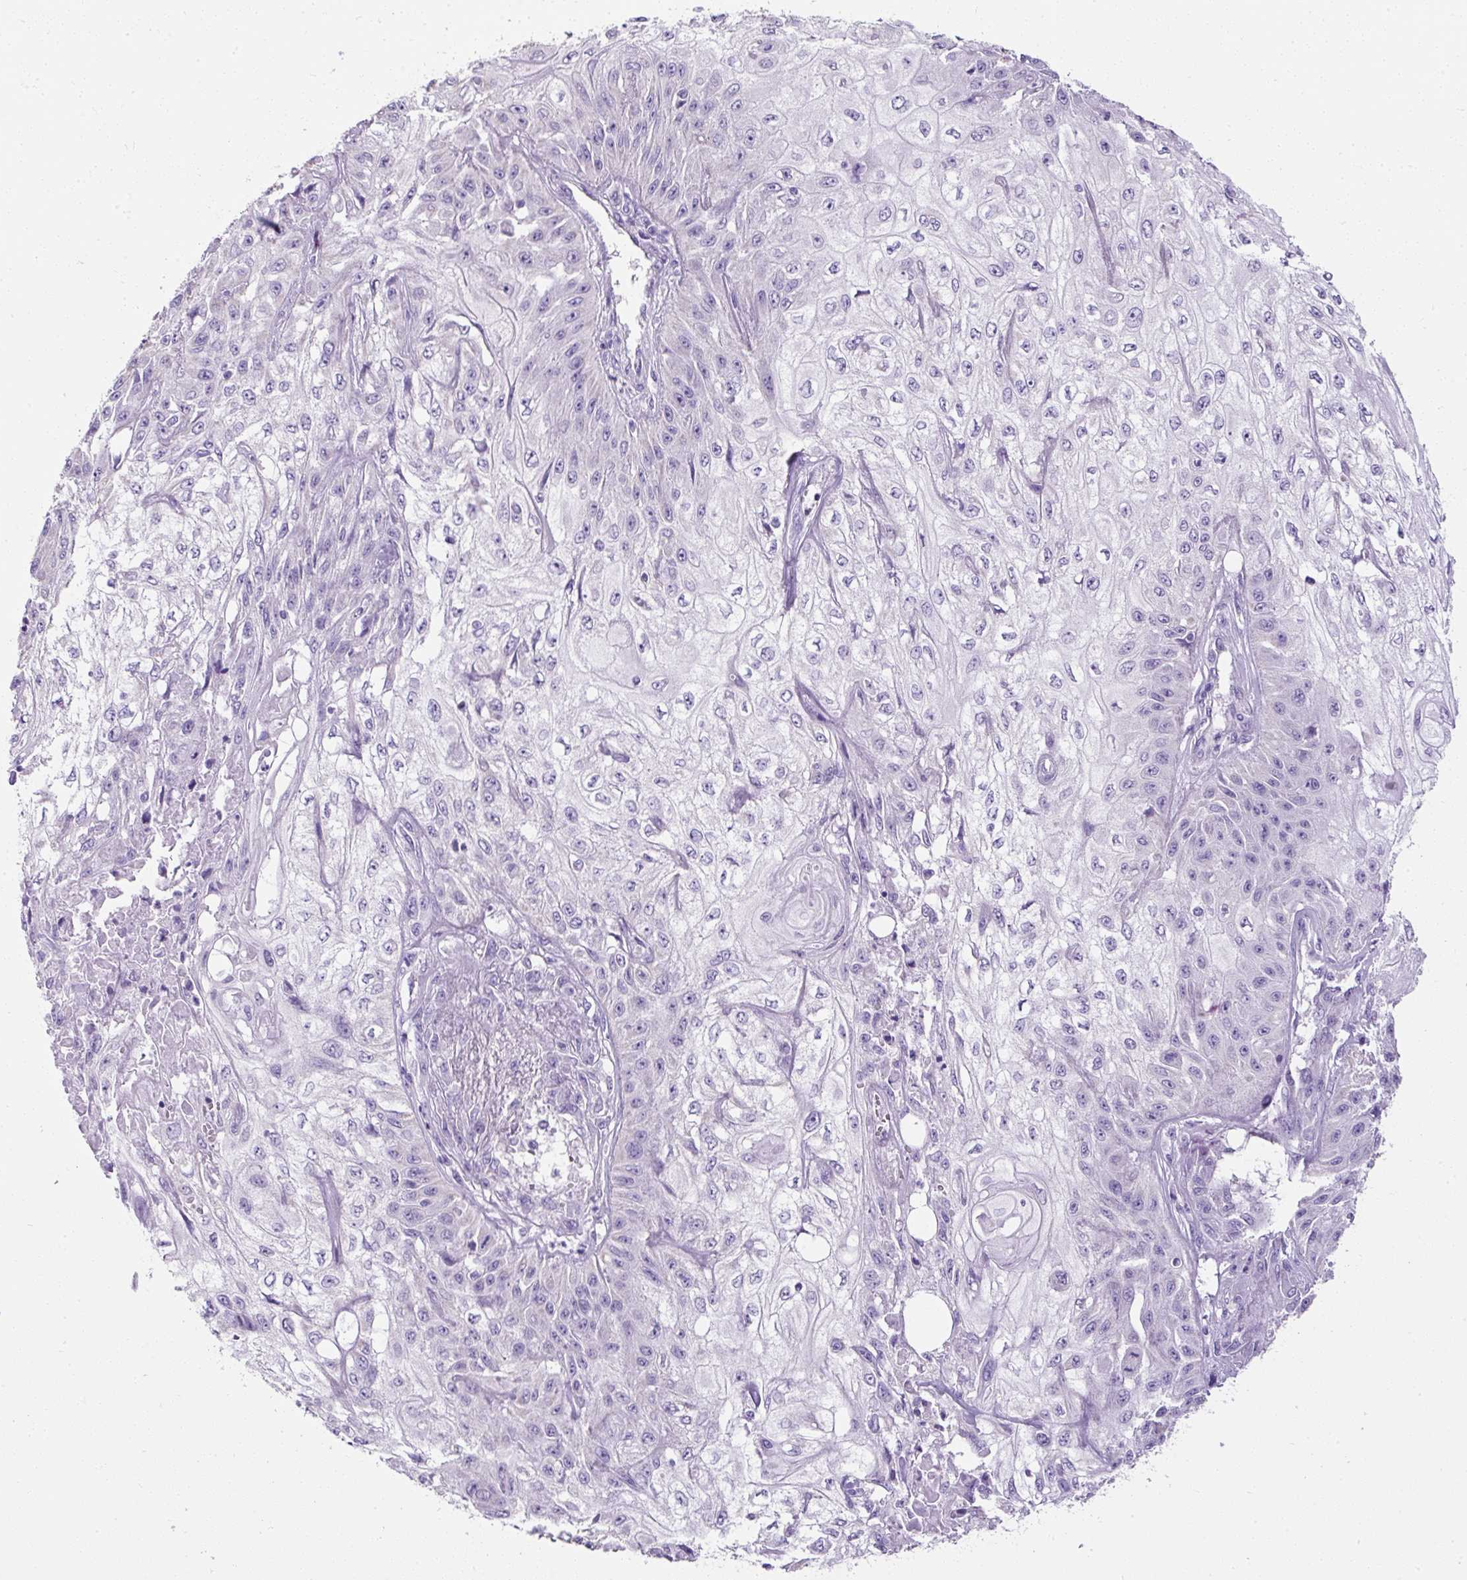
{"staining": {"intensity": "negative", "quantity": "none", "location": "none"}, "tissue": "skin cancer", "cell_type": "Tumor cells", "image_type": "cancer", "snomed": [{"axis": "morphology", "description": "Squamous cell carcinoma, NOS"}, {"axis": "morphology", "description": "Squamous cell carcinoma, metastatic, NOS"}, {"axis": "topography", "description": "Skin"}, {"axis": "topography", "description": "Lymph node"}], "caption": "IHC image of human skin cancer stained for a protein (brown), which shows no positivity in tumor cells.", "gene": "C2CD4C", "patient": {"sex": "male", "age": 75}}